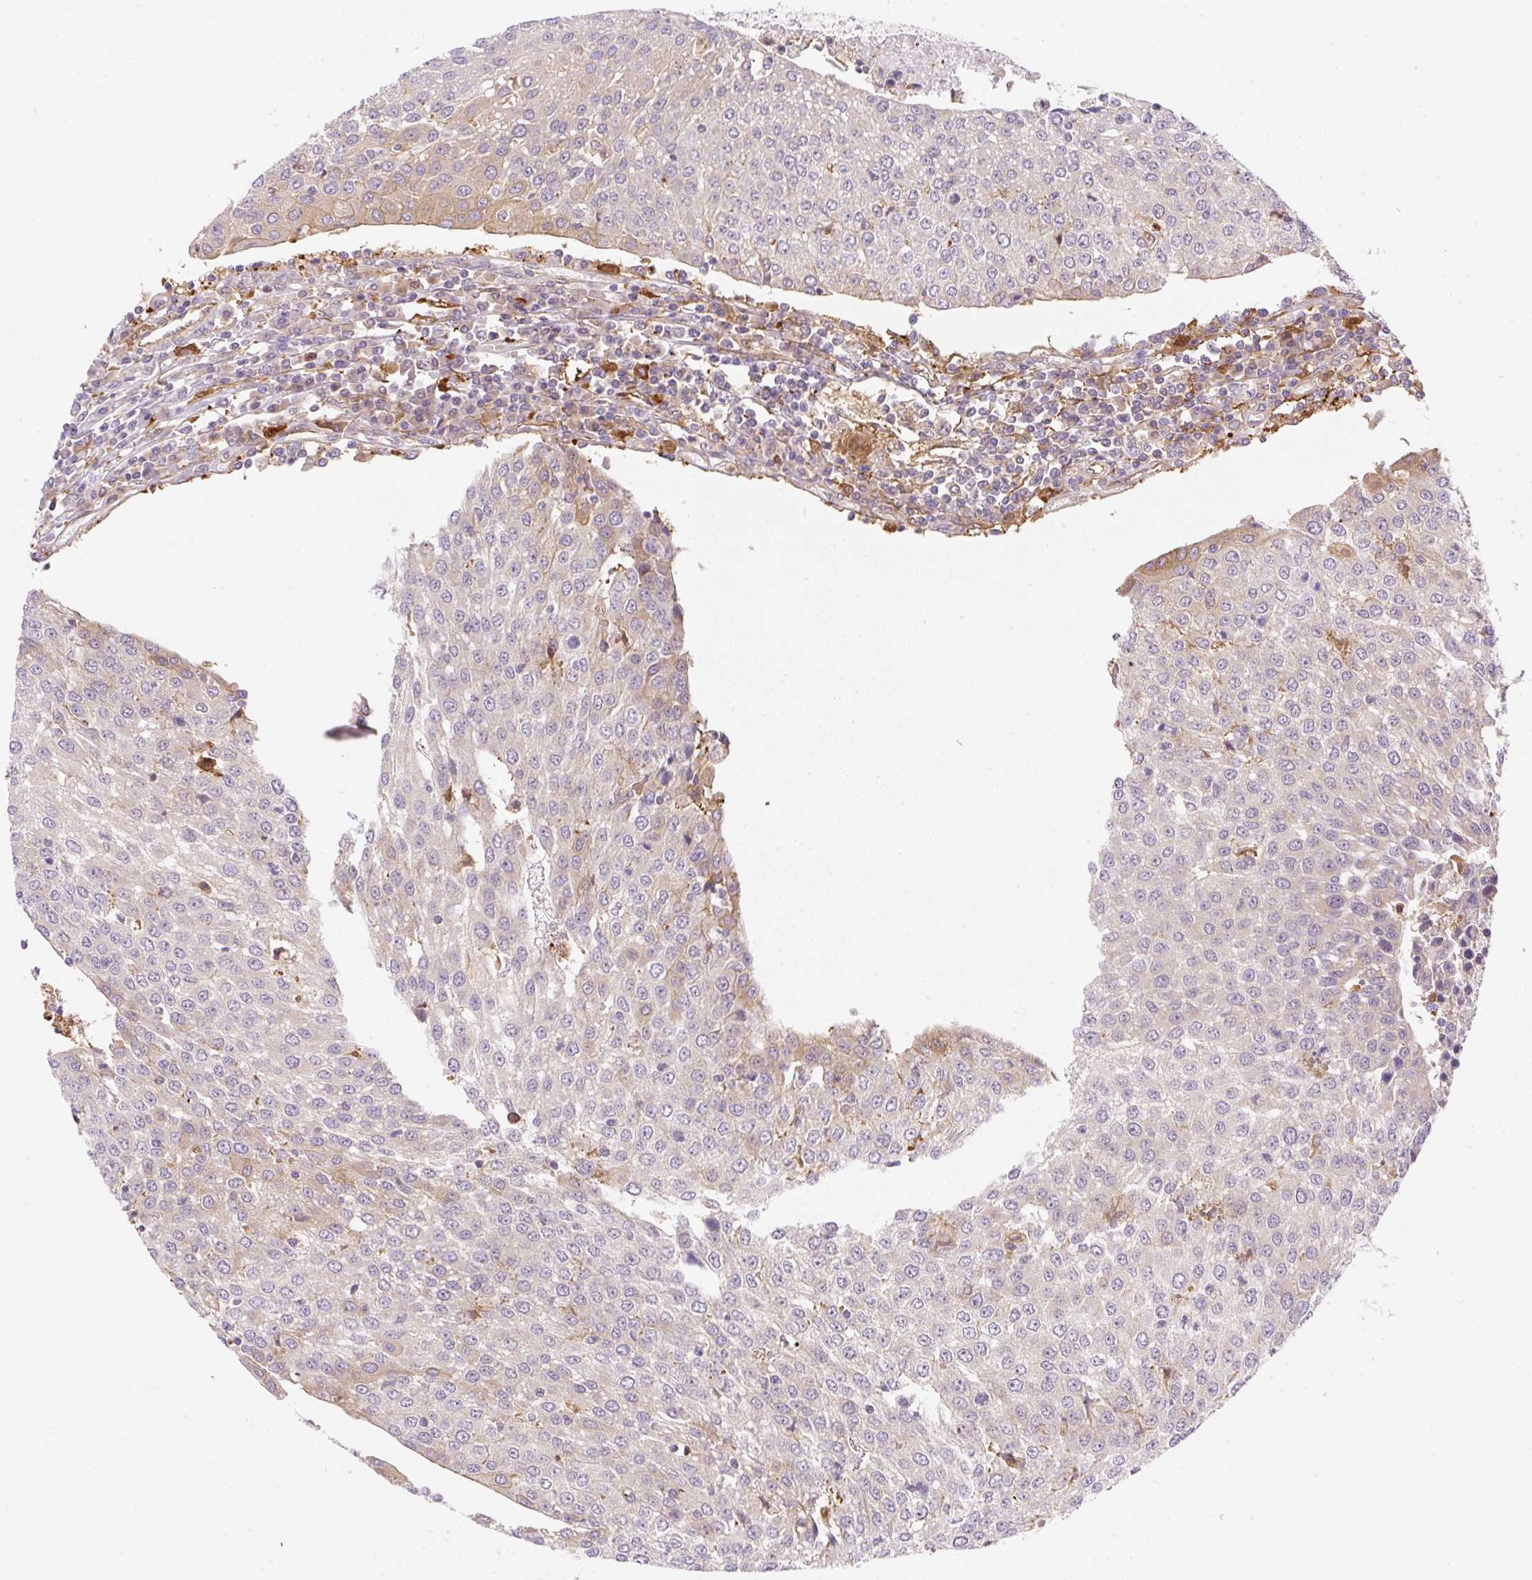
{"staining": {"intensity": "moderate", "quantity": "<25%", "location": "cytoplasmic/membranous"}, "tissue": "urothelial cancer", "cell_type": "Tumor cells", "image_type": "cancer", "snomed": [{"axis": "morphology", "description": "Urothelial carcinoma, High grade"}, {"axis": "topography", "description": "Urinary bladder"}], "caption": "Protein analysis of urothelial carcinoma (high-grade) tissue exhibits moderate cytoplasmic/membranous positivity in about <25% of tumor cells.", "gene": "OMA1", "patient": {"sex": "female", "age": 85}}